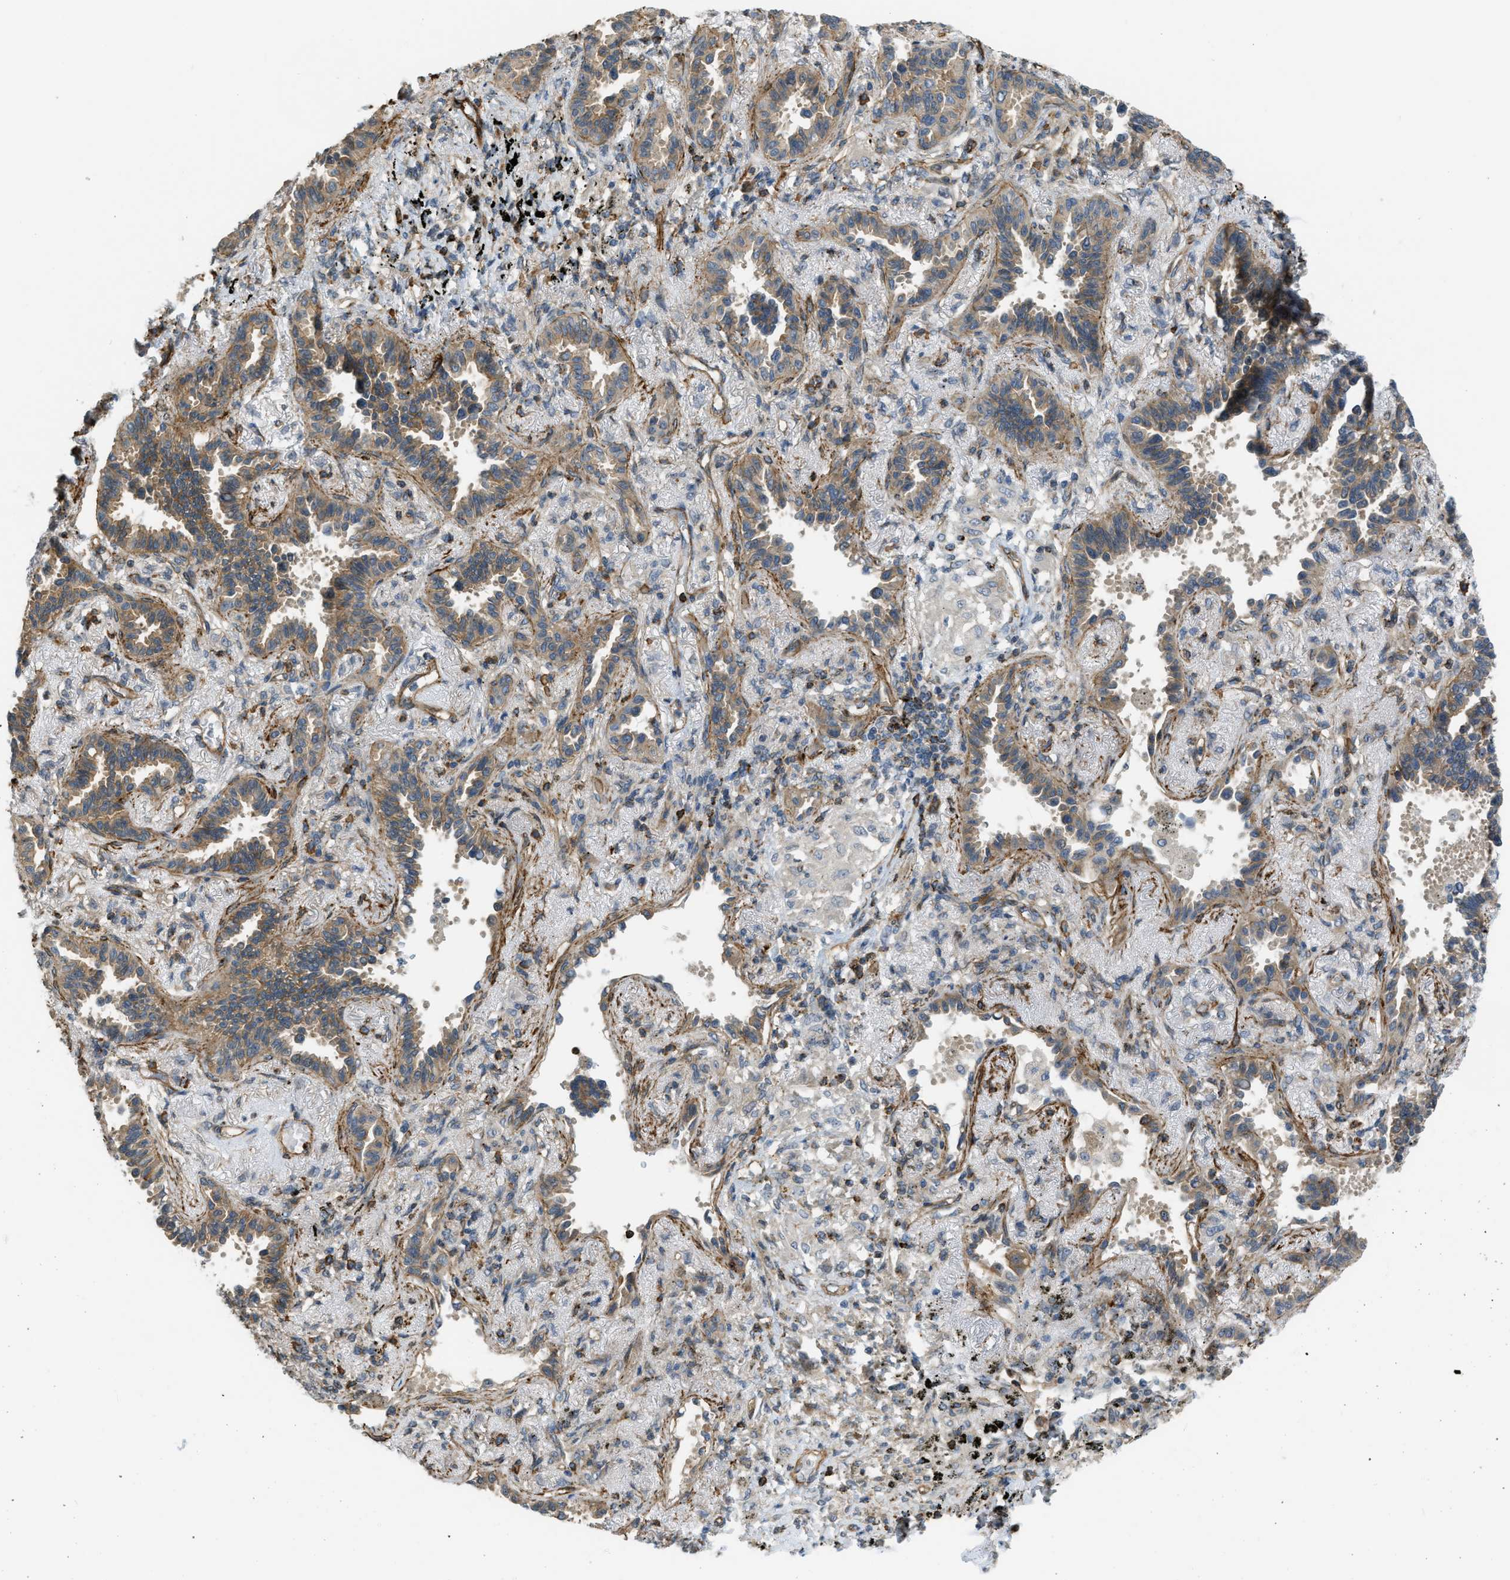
{"staining": {"intensity": "moderate", "quantity": ">75%", "location": "cytoplasmic/membranous"}, "tissue": "lung cancer", "cell_type": "Tumor cells", "image_type": "cancer", "snomed": [{"axis": "morphology", "description": "Adenocarcinoma, NOS"}, {"axis": "topography", "description": "Lung"}], "caption": "There is medium levels of moderate cytoplasmic/membranous positivity in tumor cells of lung adenocarcinoma, as demonstrated by immunohistochemical staining (brown color).", "gene": "KIAA1671", "patient": {"sex": "male", "age": 59}}